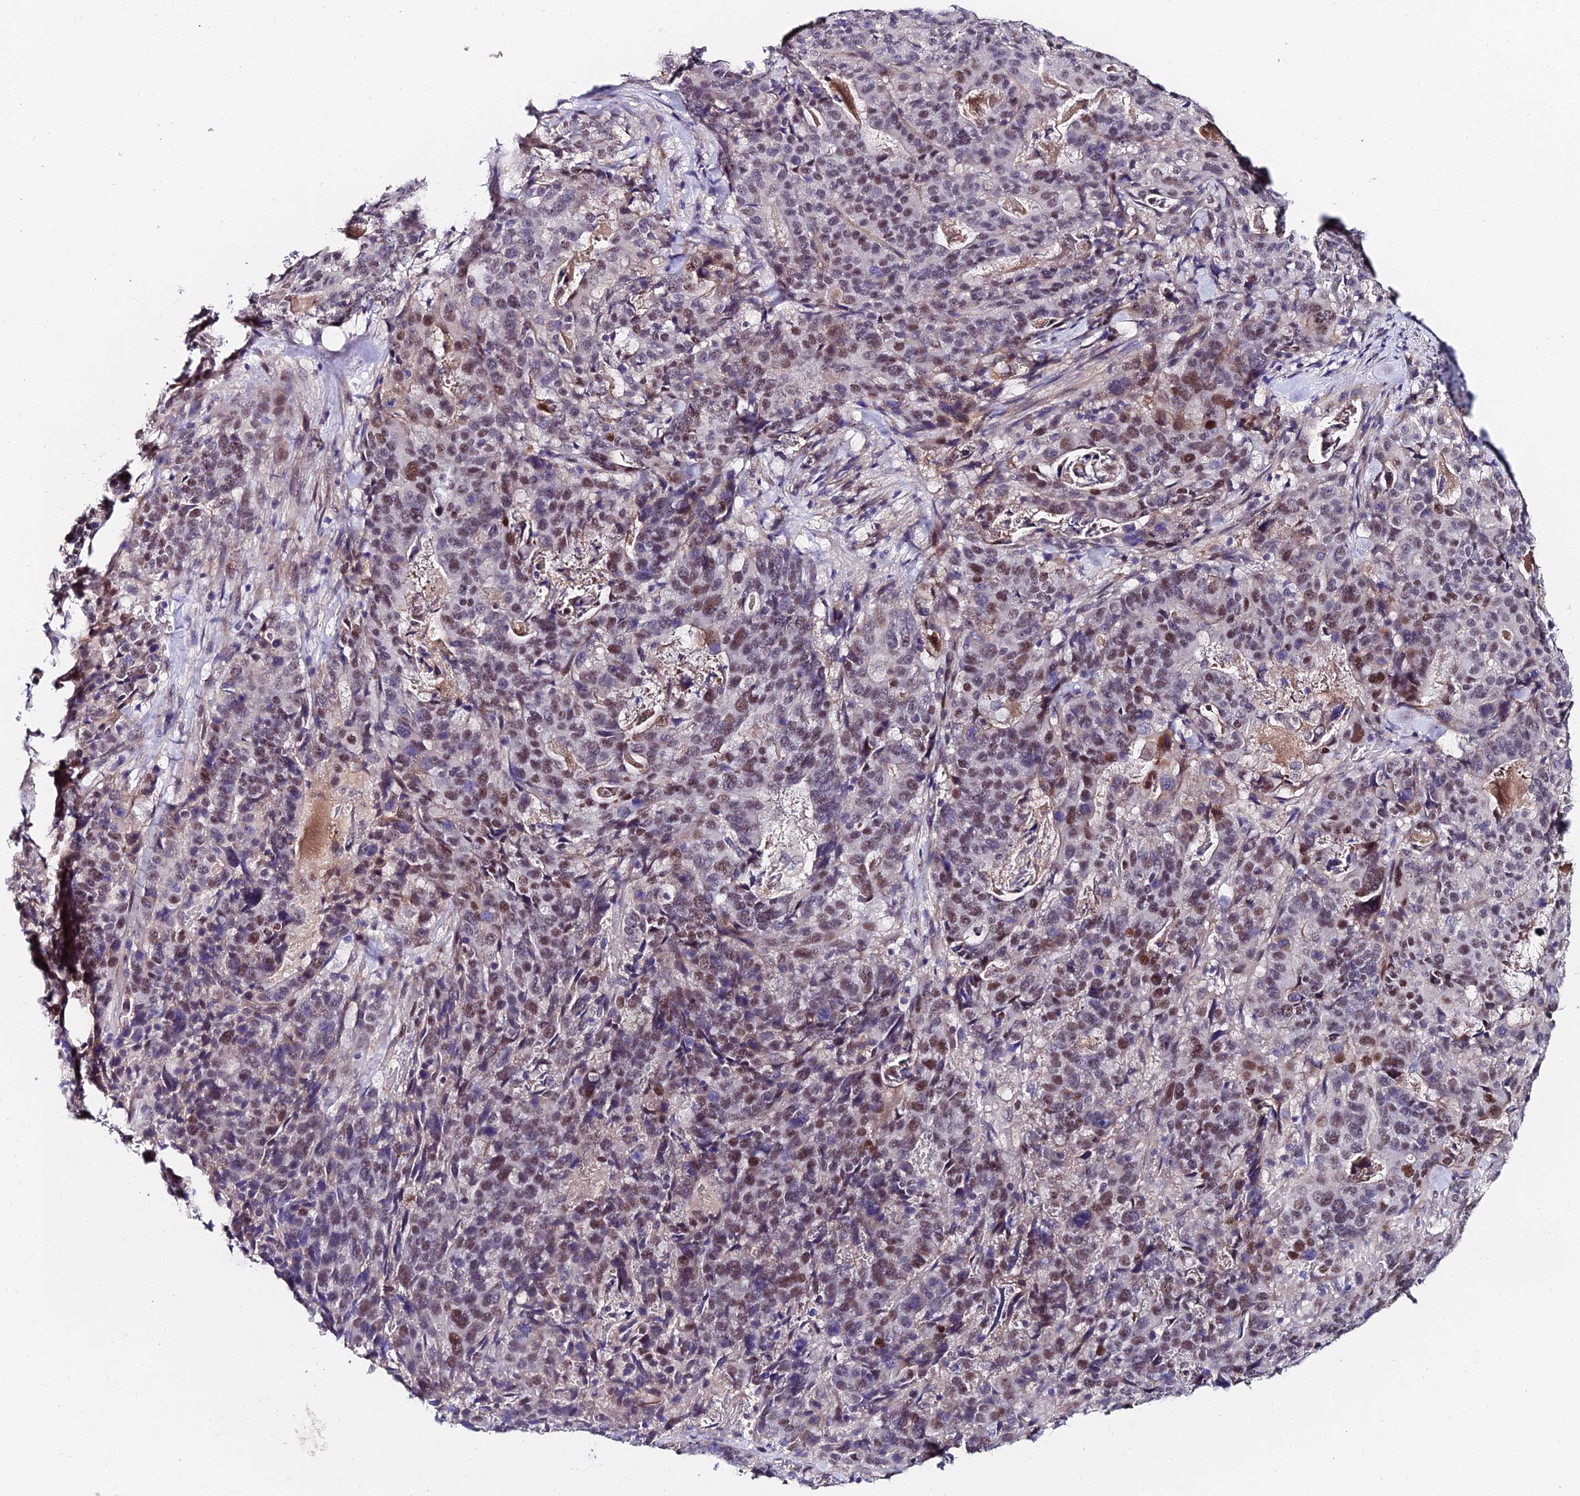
{"staining": {"intensity": "moderate", "quantity": "25%-75%", "location": "nuclear"}, "tissue": "stomach cancer", "cell_type": "Tumor cells", "image_type": "cancer", "snomed": [{"axis": "morphology", "description": "Adenocarcinoma, NOS"}, {"axis": "topography", "description": "Stomach"}], "caption": "Immunohistochemistry of adenocarcinoma (stomach) demonstrates medium levels of moderate nuclear expression in about 25%-75% of tumor cells. The staining was performed using DAB (3,3'-diaminobenzidine), with brown indicating positive protein expression. Nuclei are stained blue with hematoxylin.", "gene": "TRIM24", "patient": {"sex": "male", "age": 48}}